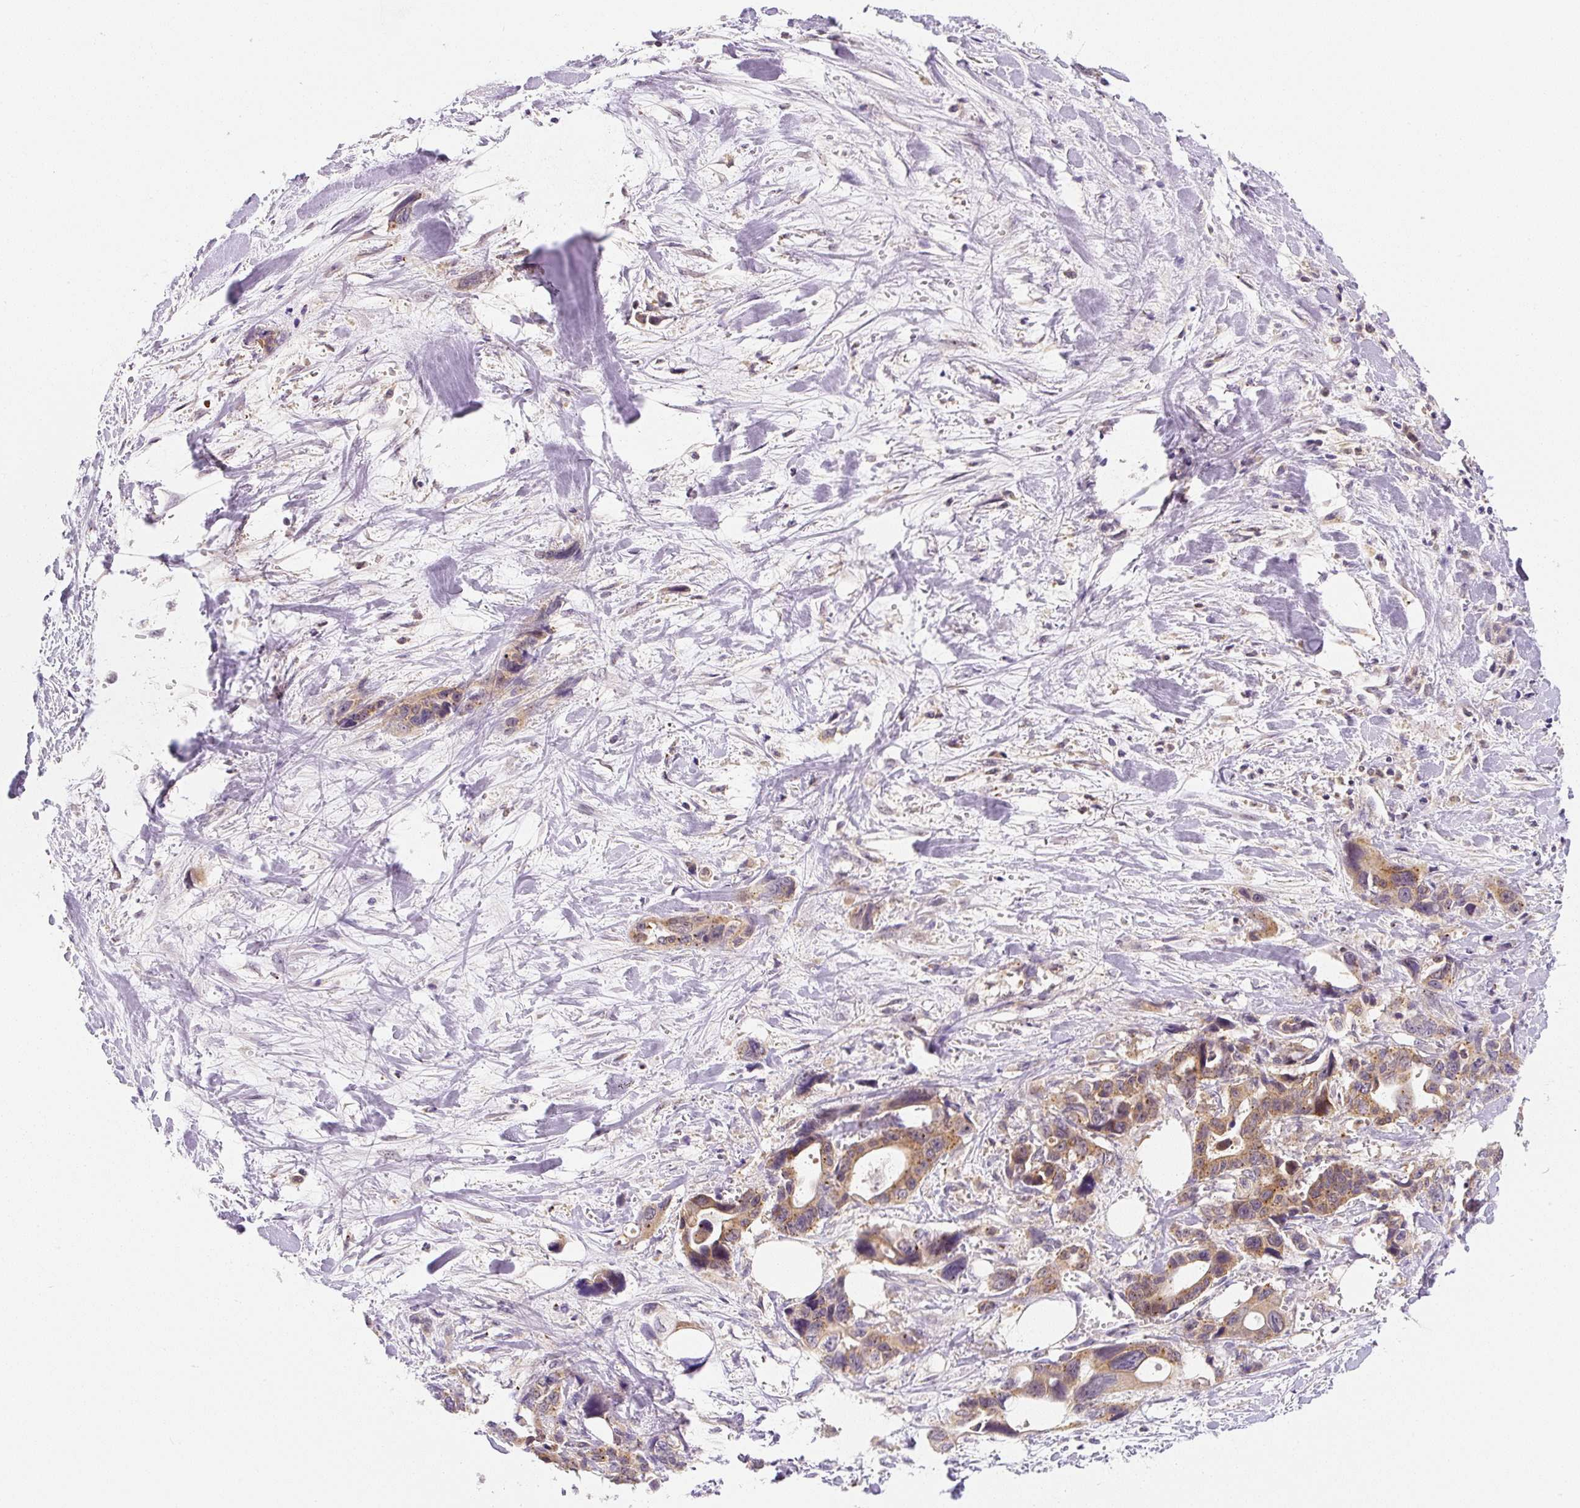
{"staining": {"intensity": "moderate", "quantity": ">75%", "location": "cytoplasmic/membranous"}, "tissue": "pancreatic cancer", "cell_type": "Tumor cells", "image_type": "cancer", "snomed": [{"axis": "morphology", "description": "Adenocarcinoma, NOS"}, {"axis": "topography", "description": "Pancreas"}], "caption": "High-magnification brightfield microscopy of pancreatic cancer stained with DAB (3,3'-diaminobenzidine) (brown) and counterstained with hematoxylin (blue). tumor cells exhibit moderate cytoplasmic/membranous expression is appreciated in approximately>75% of cells.", "gene": "PLA2G4A", "patient": {"sex": "male", "age": 46}}